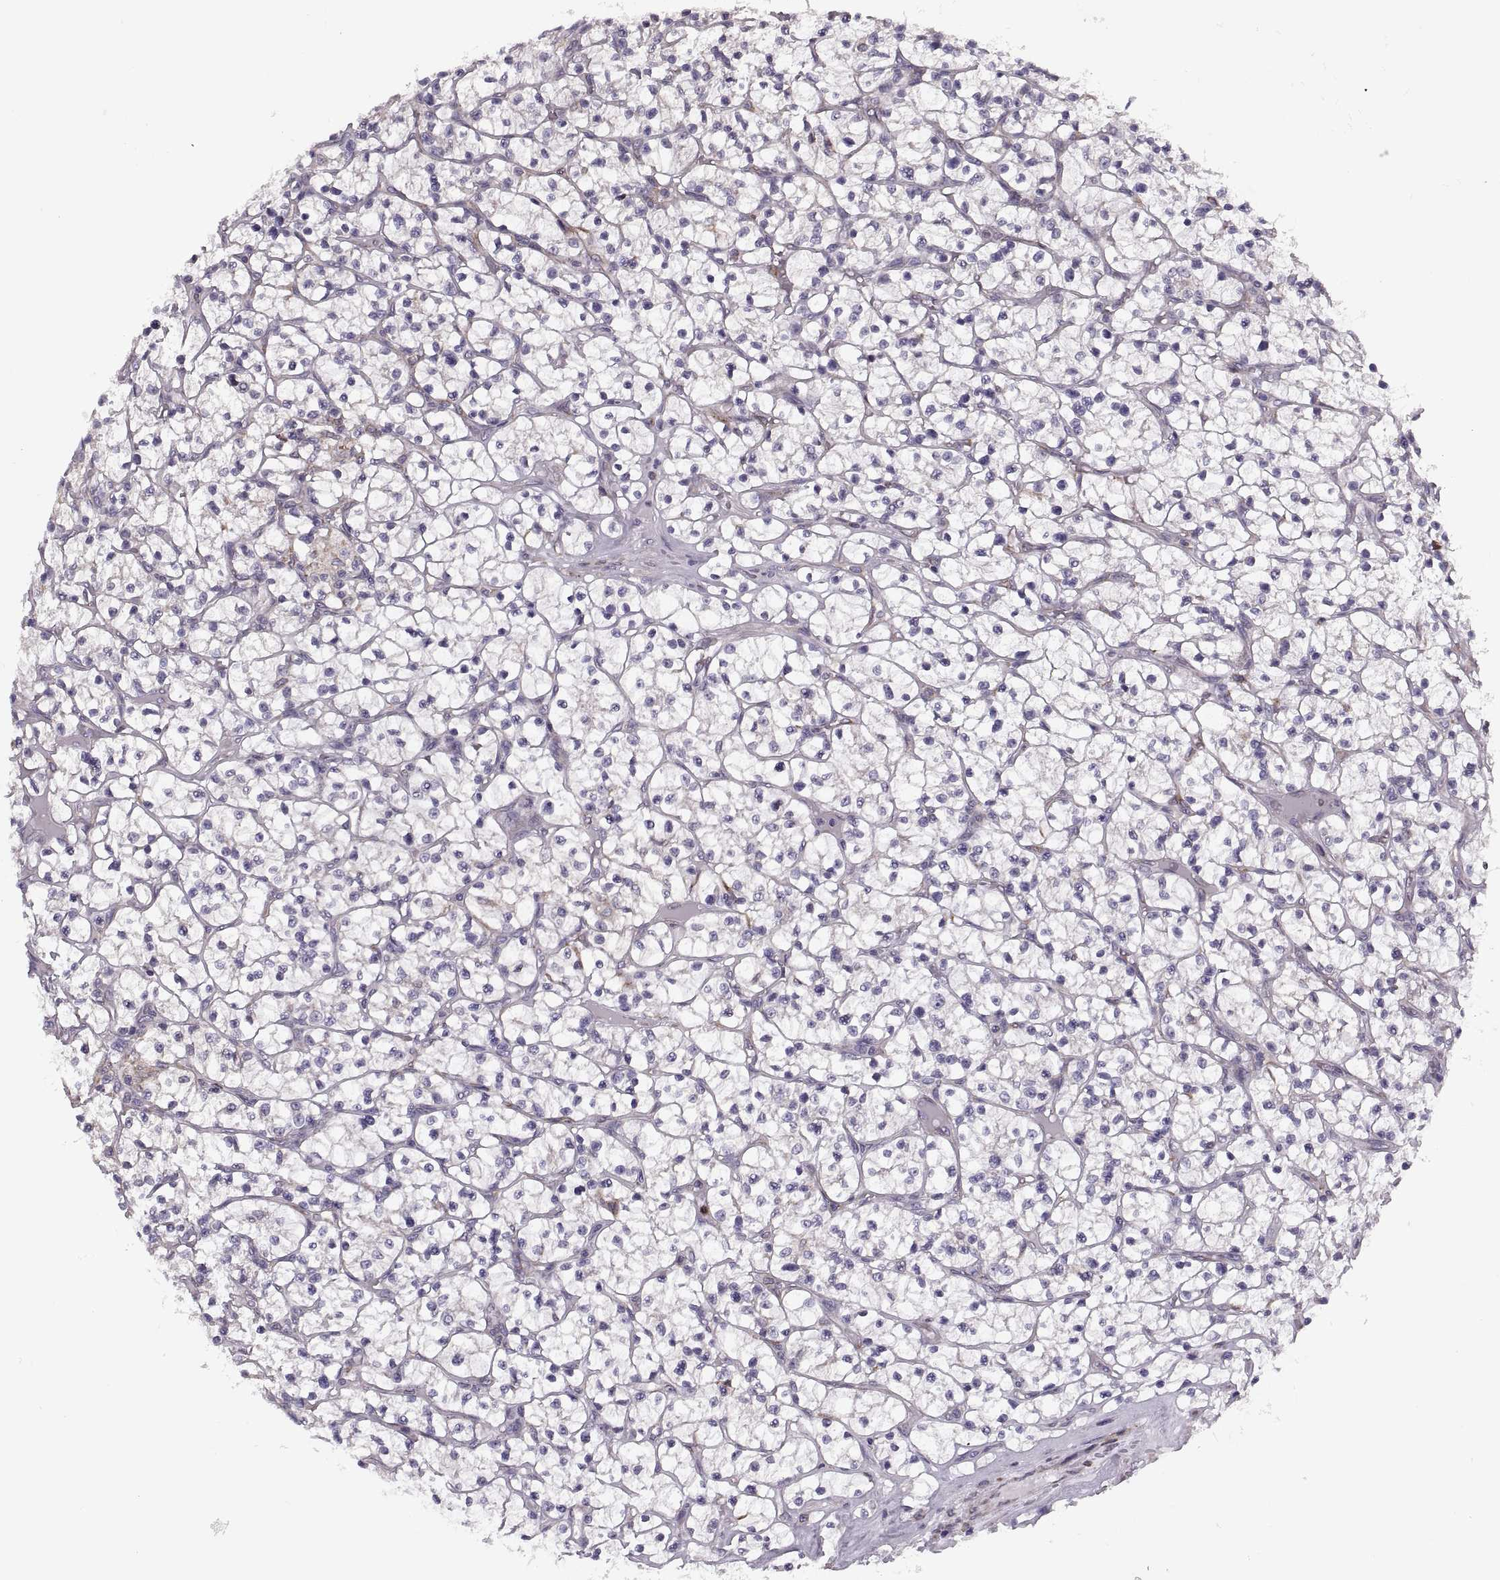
{"staining": {"intensity": "negative", "quantity": "none", "location": "none"}, "tissue": "renal cancer", "cell_type": "Tumor cells", "image_type": "cancer", "snomed": [{"axis": "morphology", "description": "Adenocarcinoma, NOS"}, {"axis": "topography", "description": "Kidney"}], "caption": "Human renal cancer stained for a protein using immunohistochemistry shows no expression in tumor cells.", "gene": "LETM2", "patient": {"sex": "female", "age": 64}}